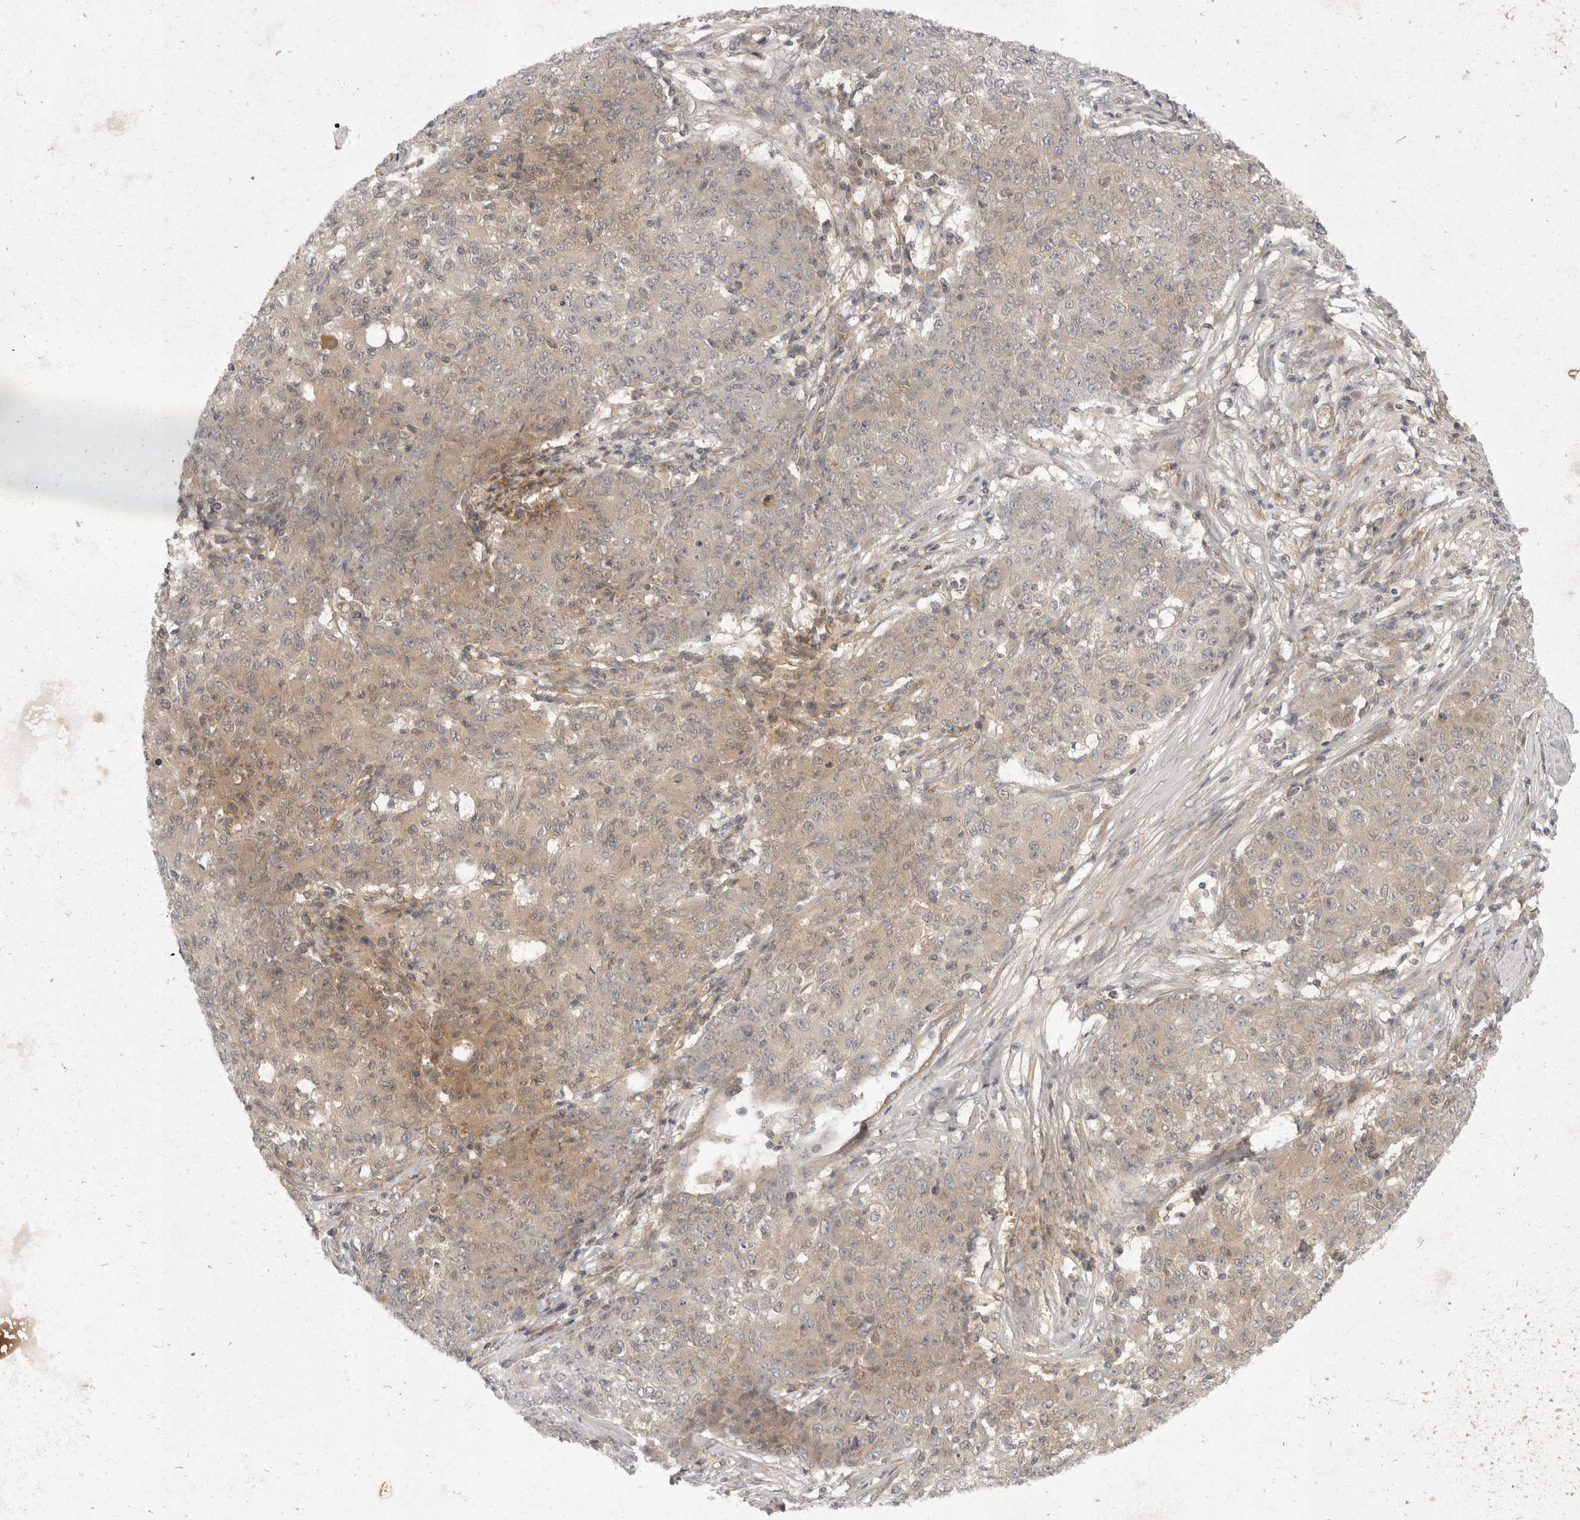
{"staining": {"intensity": "weak", "quantity": "<25%", "location": "cytoplasmic/membranous"}, "tissue": "ovarian cancer", "cell_type": "Tumor cells", "image_type": "cancer", "snomed": [{"axis": "morphology", "description": "Carcinoma, endometroid"}, {"axis": "topography", "description": "Ovary"}], "caption": "This is an immunohistochemistry (IHC) image of human endometroid carcinoma (ovarian). There is no staining in tumor cells.", "gene": "EIF4G3", "patient": {"sex": "female", "age": 42}}